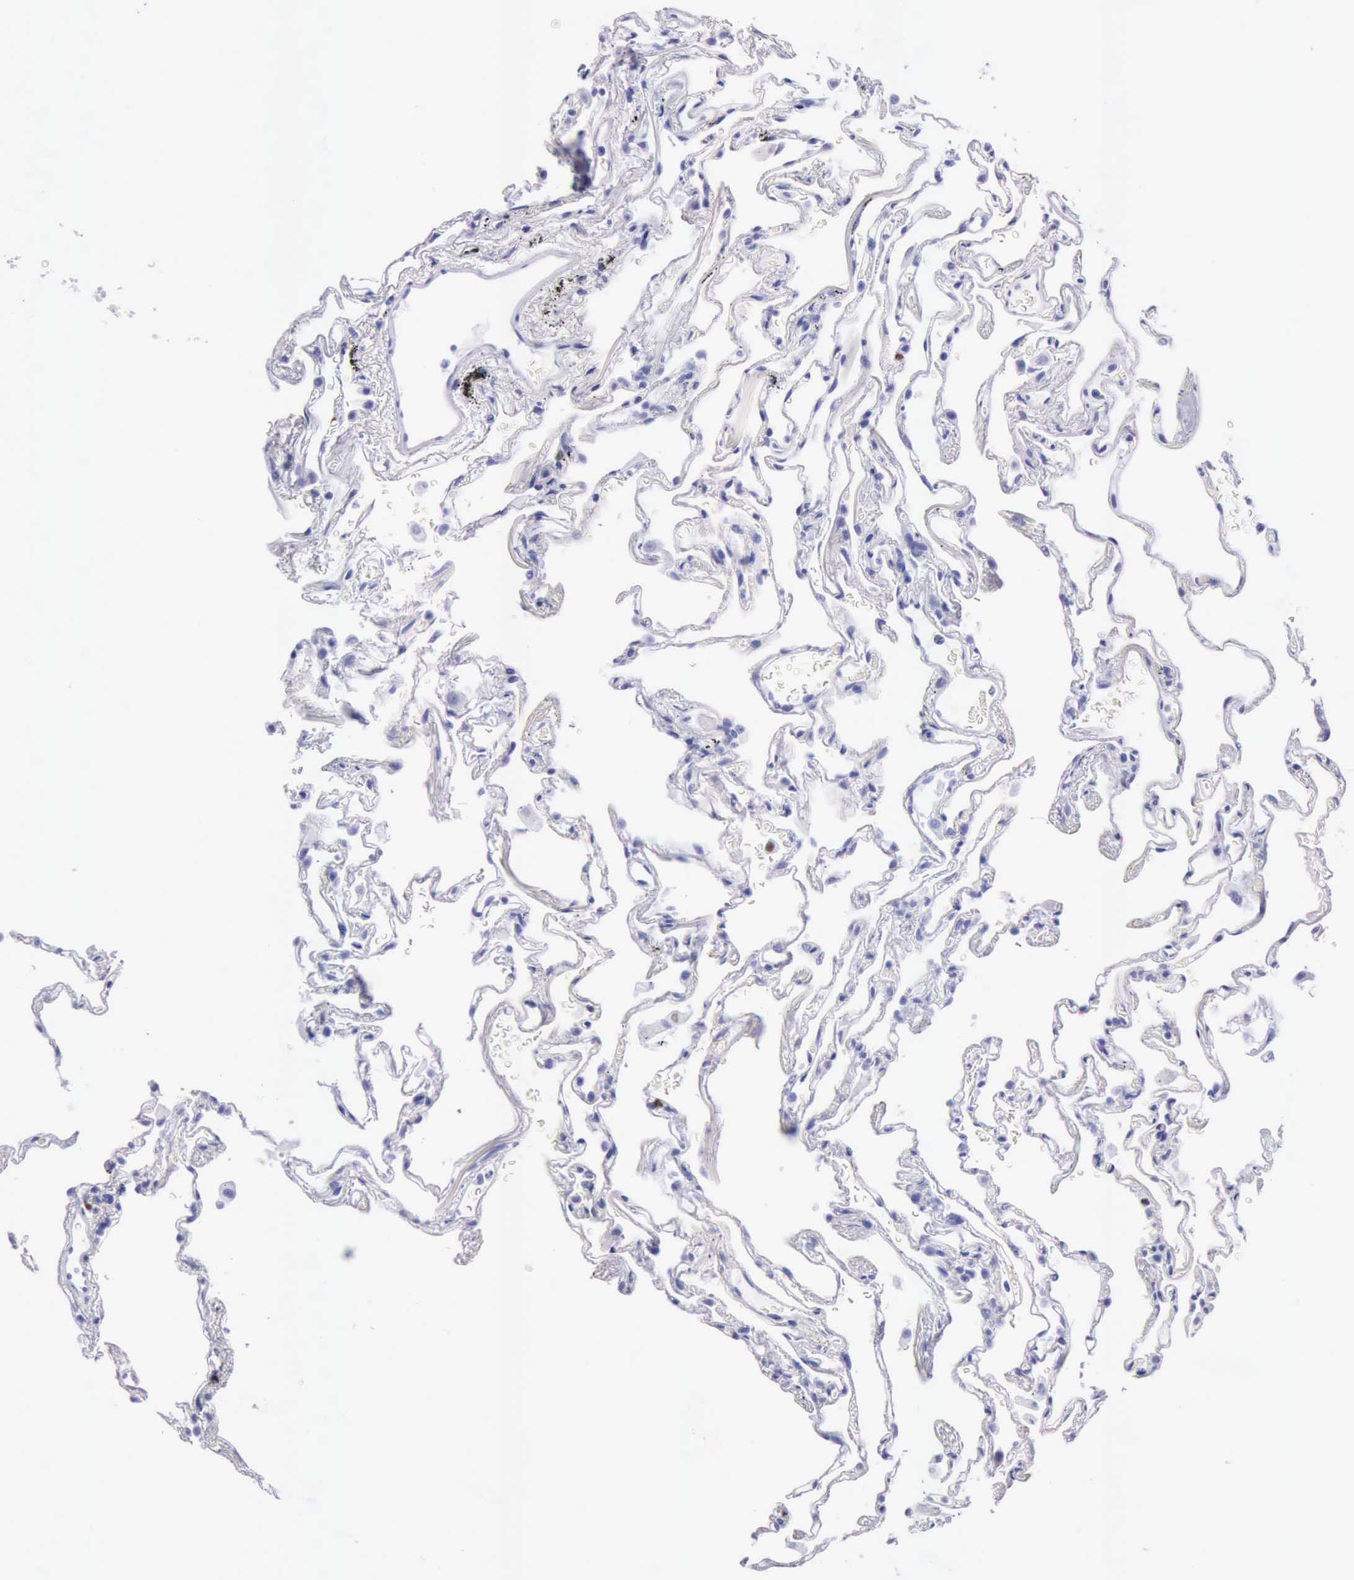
{"staining": {"intensity": "negative", "quantity": "none", "location": "none"}, "tissue": "lung", "cell_type": "Alveolar cells", "image_type": "normal", "snomed": [{"axis": "morphology", "description": "Normal tissue, NOS"}, {"axis": "morphology", "description": "Inflammation, NOS"}, {"axis": "topography", "description": "Lung"}], "caption": "DAB immunohistochemical staining of normal human lung shows no significant positivity in alveolar cells. The staining was performed using DAB (3,3'-diaminobenzidine) to visualize the protein expression in brown, while the nuclei were stained in blue with hematoxylin (Magnification: 20x).", "gene": "MCM2", "patient": {"sex": "male", "age": 69}}